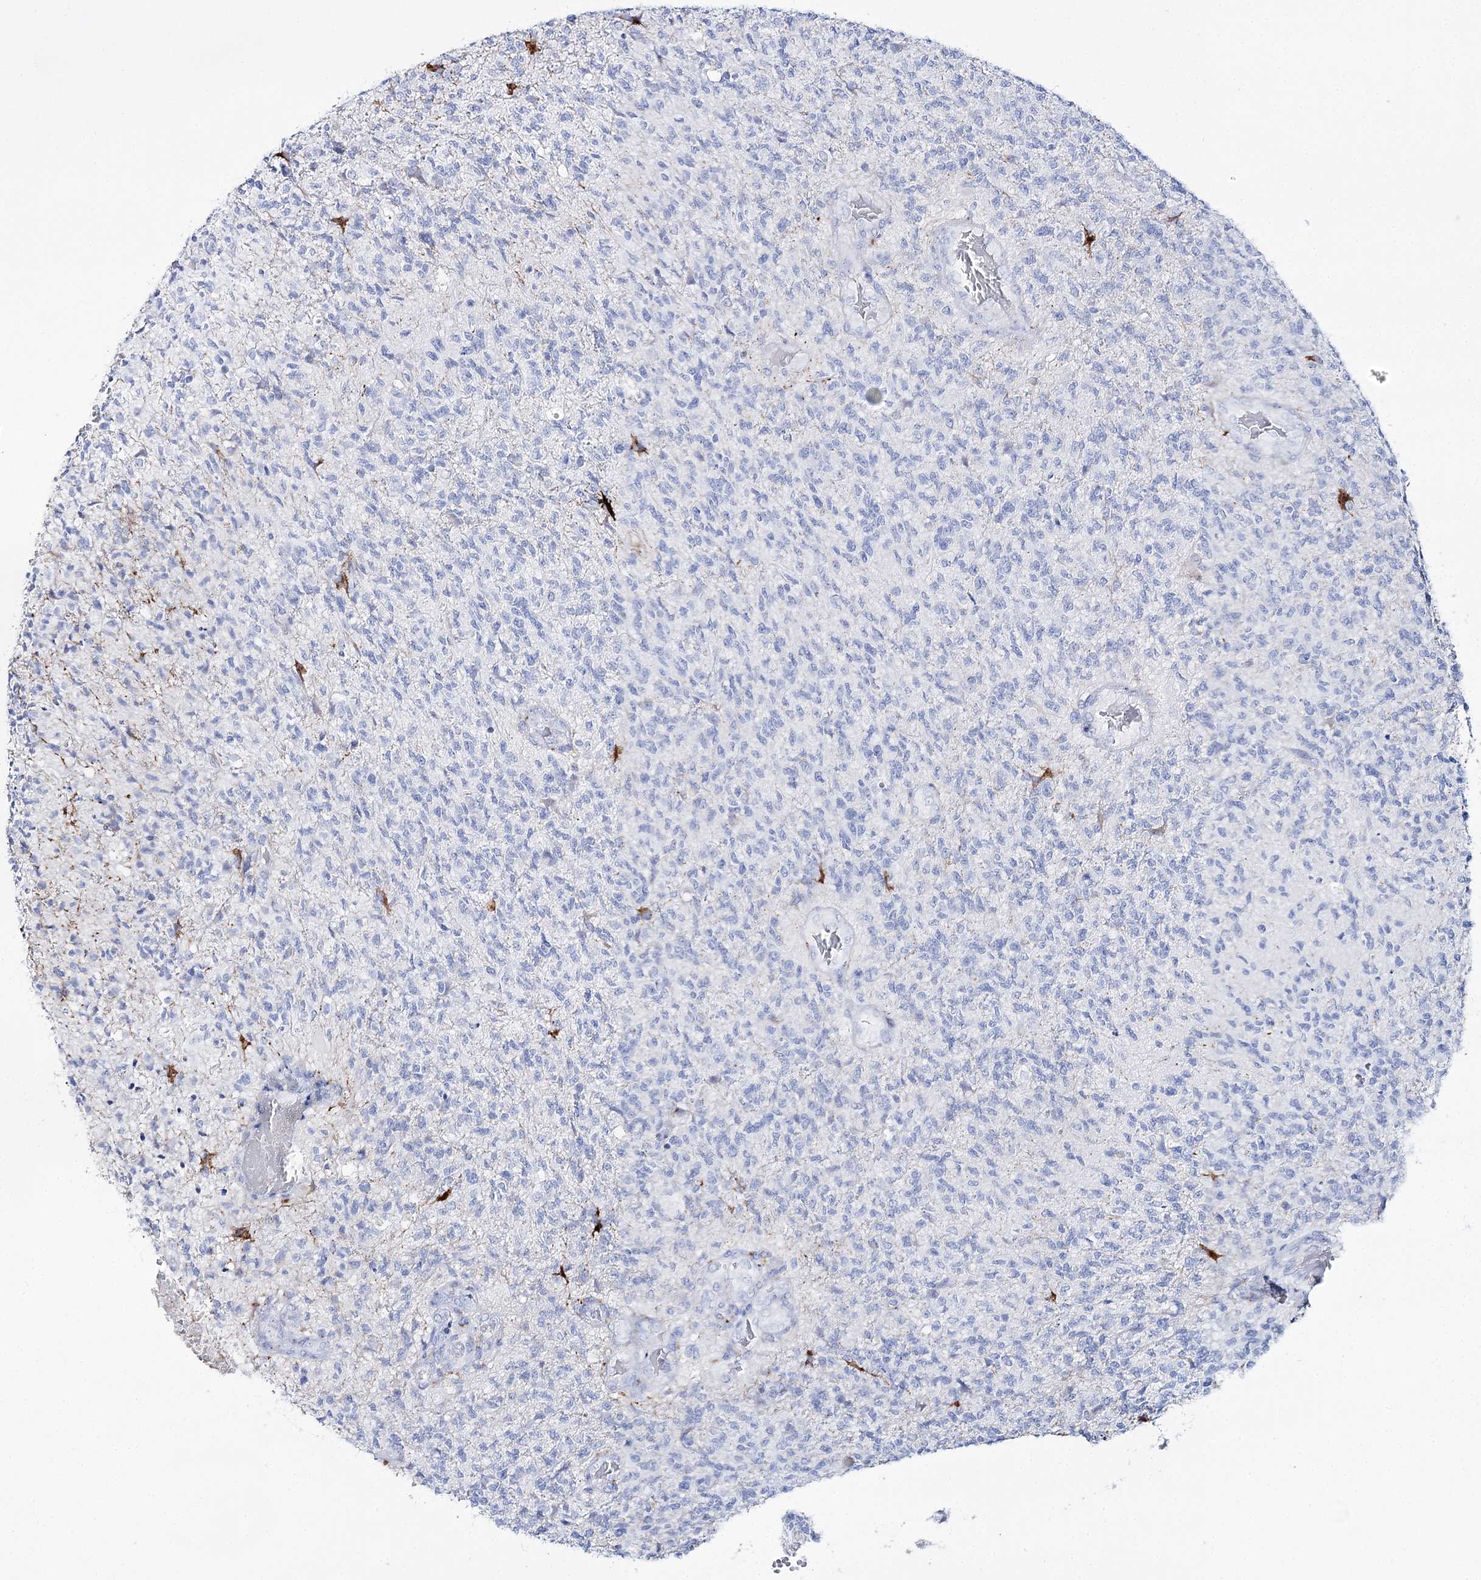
{"staining": {"intensity": "negative", "quantity": "none", "location": "none"}, "tissue": "glioma", "cell_type": "Tumor cells", "image_type": "cancer", "snomed": [{"axis": "morphology", "description": "Glioma, malignant, High grade"}, {"axis": "topography", "description": "Brain"}], "caption": "The immunohistochemistry (IHC) micrograph has no significant staining in tumor cells of malignant high-grade glioma tissue.", "gene": "SLC3A1", "patient": {"sex": "male", "age": 56}}